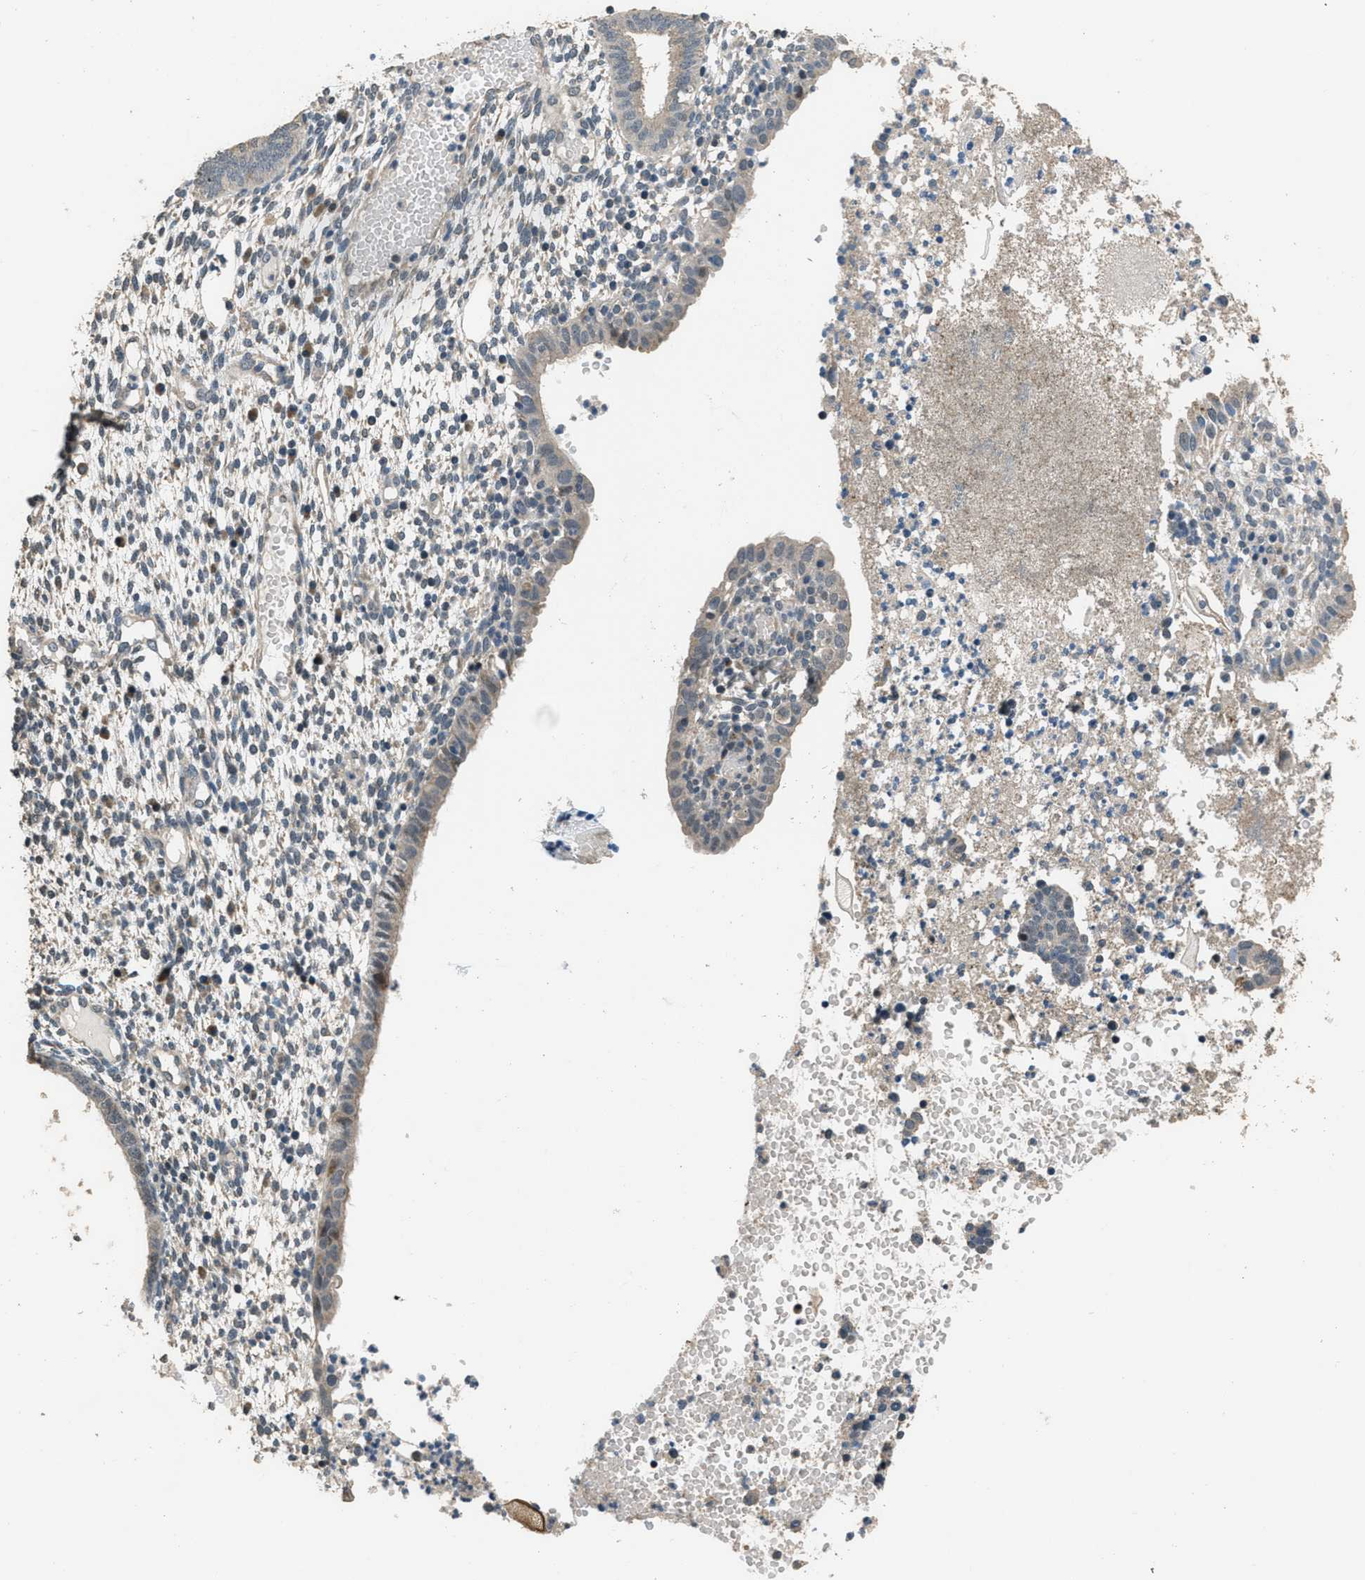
{"staining": {"intensity": "weak", "quantity": "<25%", "location": "cytoplasmic/membranous"}, "tissue": "endometrium", "cell_type": "Cells in endometrial stroma", "image_type": "normal", "snomed": [{"axis": "morphology", "description": "Normal tissue, NOS"}, {"axis": "topography", "description": "Endometrium"}], "caption": "Immunohistochemical staining of unremarkable endometrium displays no significant positivity in cells in endometrial stroma. (DAB (3,3'-diaminobenzidine) IHC visualized using brightfield microscopy, high magnification).", "gene": "NAT1", "patient": {"sex": "female", "age": 35}}